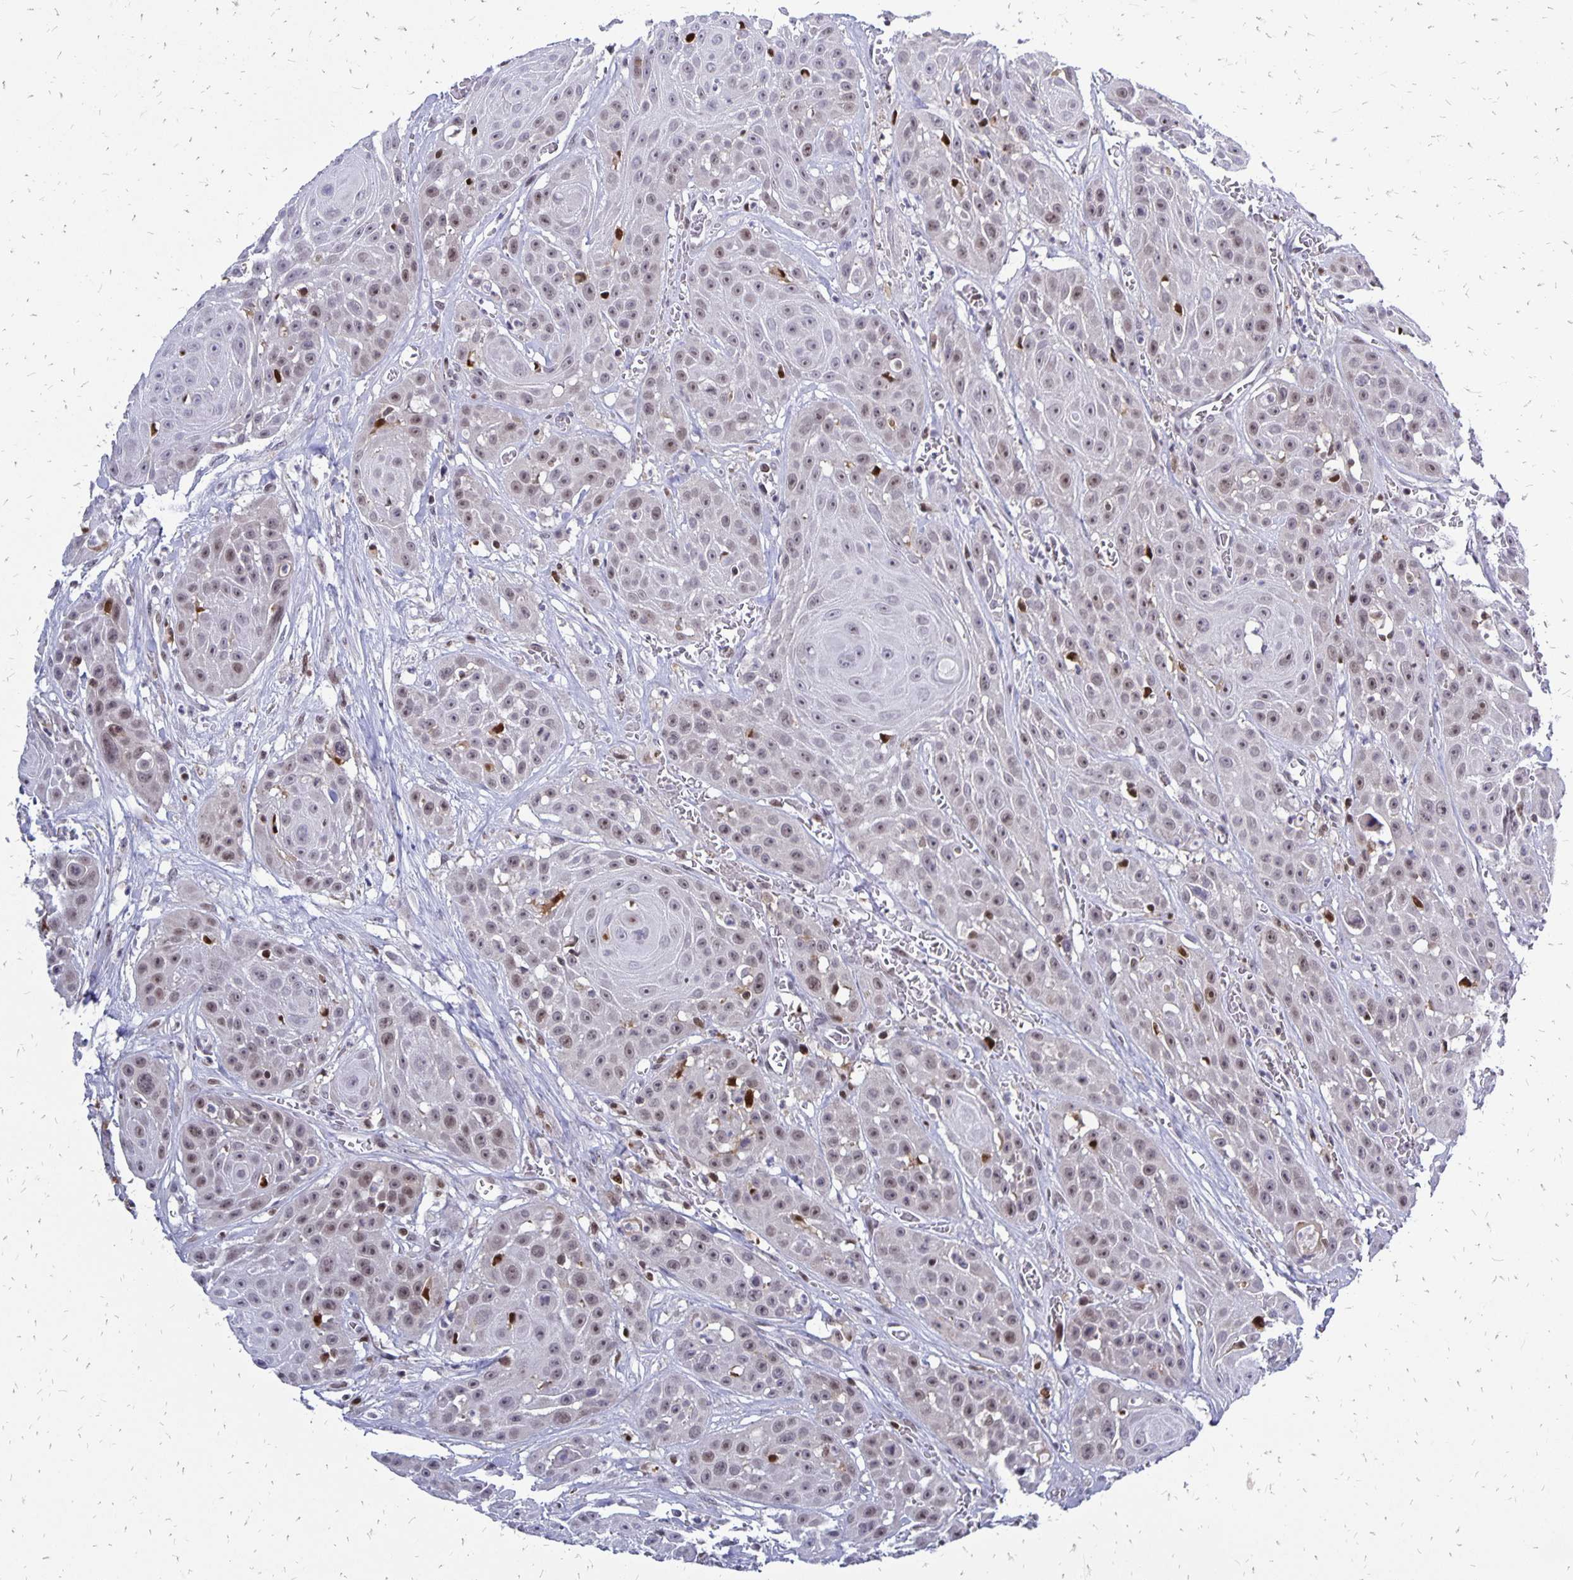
{"staining": {"intensity": "weak", "quantity": "25%-75%", "location": "nuclear"}, "tissue": "head and neck cancer", "cell_type": "Tumor cells", "image_type": "cancer", "snomed": [{"axis": "morphology", "description": "Squamous cell carcinoma, NOS"}, {"axis": "topography", "description": "Oral tissue"}, {"axis": "topography", "description": "Head-Neck"}], "caption": "An image of human head and neck squamous cell carcinoma stained for a protein demonstrates weak nuclear brown staining in tumor cells.", "gene": "DCK", "patient": {"sex": "male", "age": 81}}